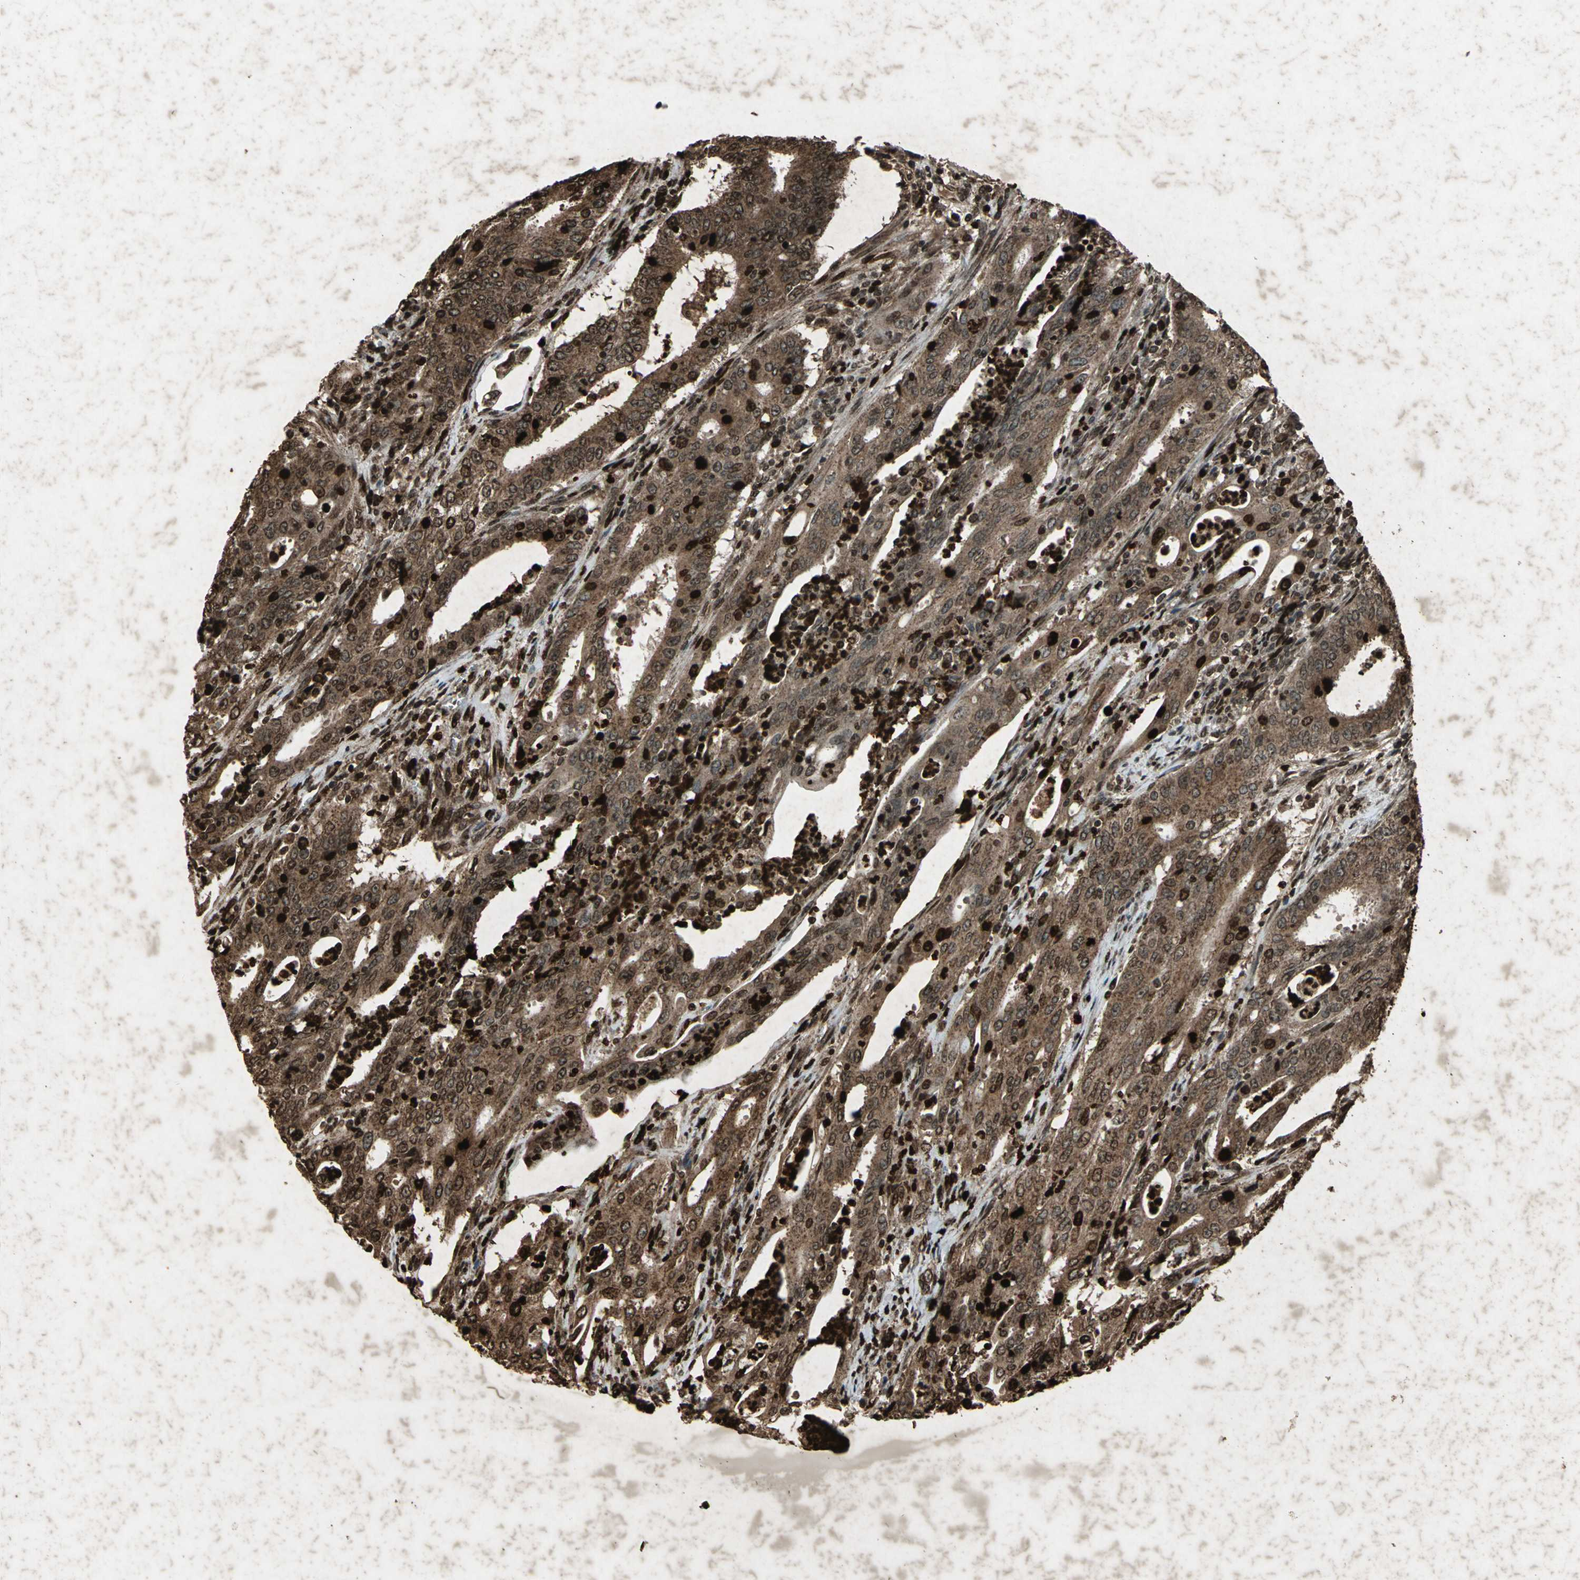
{"staining": {"intensity": "strong", "quantity": ">75%", "location": "cytoplasmic/membranous,nuclear"}, "tissue": "cervical cancer", "cell_type": "Tumor cells", "image_type": "cancer", "snomed": [{"axis": "morphology", "description": "Adenocarcinoma, NOS"}, {"axis": "topography", "description": "Cervix"}], "caption": "Strong cytoplasmic/membranous and nuclear expression is identified in about >75% of tumor cells in cervical cancer.", "gene": "SEPTIN4", "patient": {"sex": "female", "age": 44}}